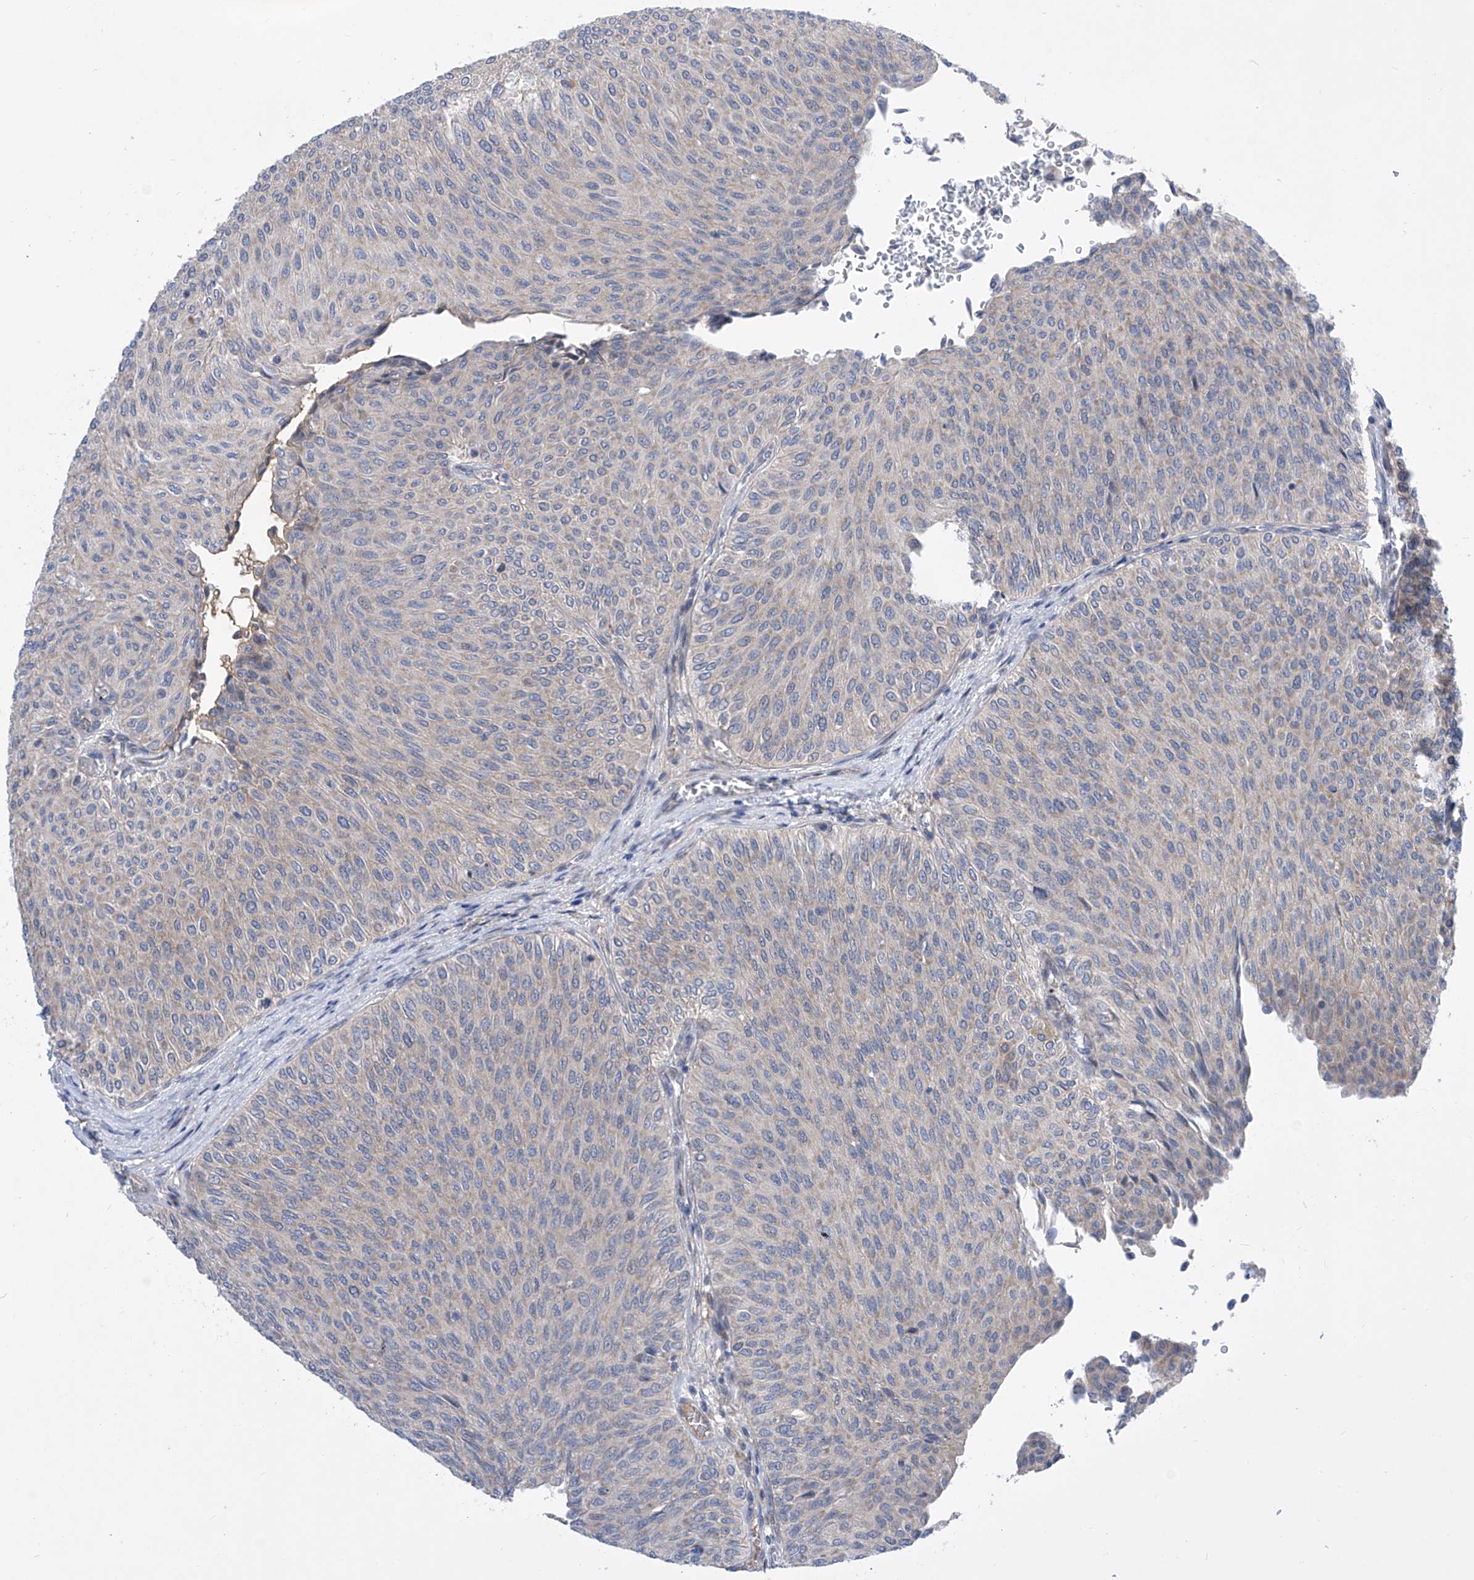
{"staining": {"intensity": "negative", "quantity": "none", "location": "none"}, "tissue": "urothelial cancer", "cell_type": "Tumor cells", "image_type": "cancer", "snomed": [{"axis": "morphology", "description": "Urothelial carcinoma, Low grade"}, {"axis": "topography", "description": "Urinary bladder"}], "caption": "Image shows no protein expression in tumor cells of low-grade urothelial carcinoma tissue.", "gene": "SRBD1", "patient": {"sex": "male", "age": 78}}